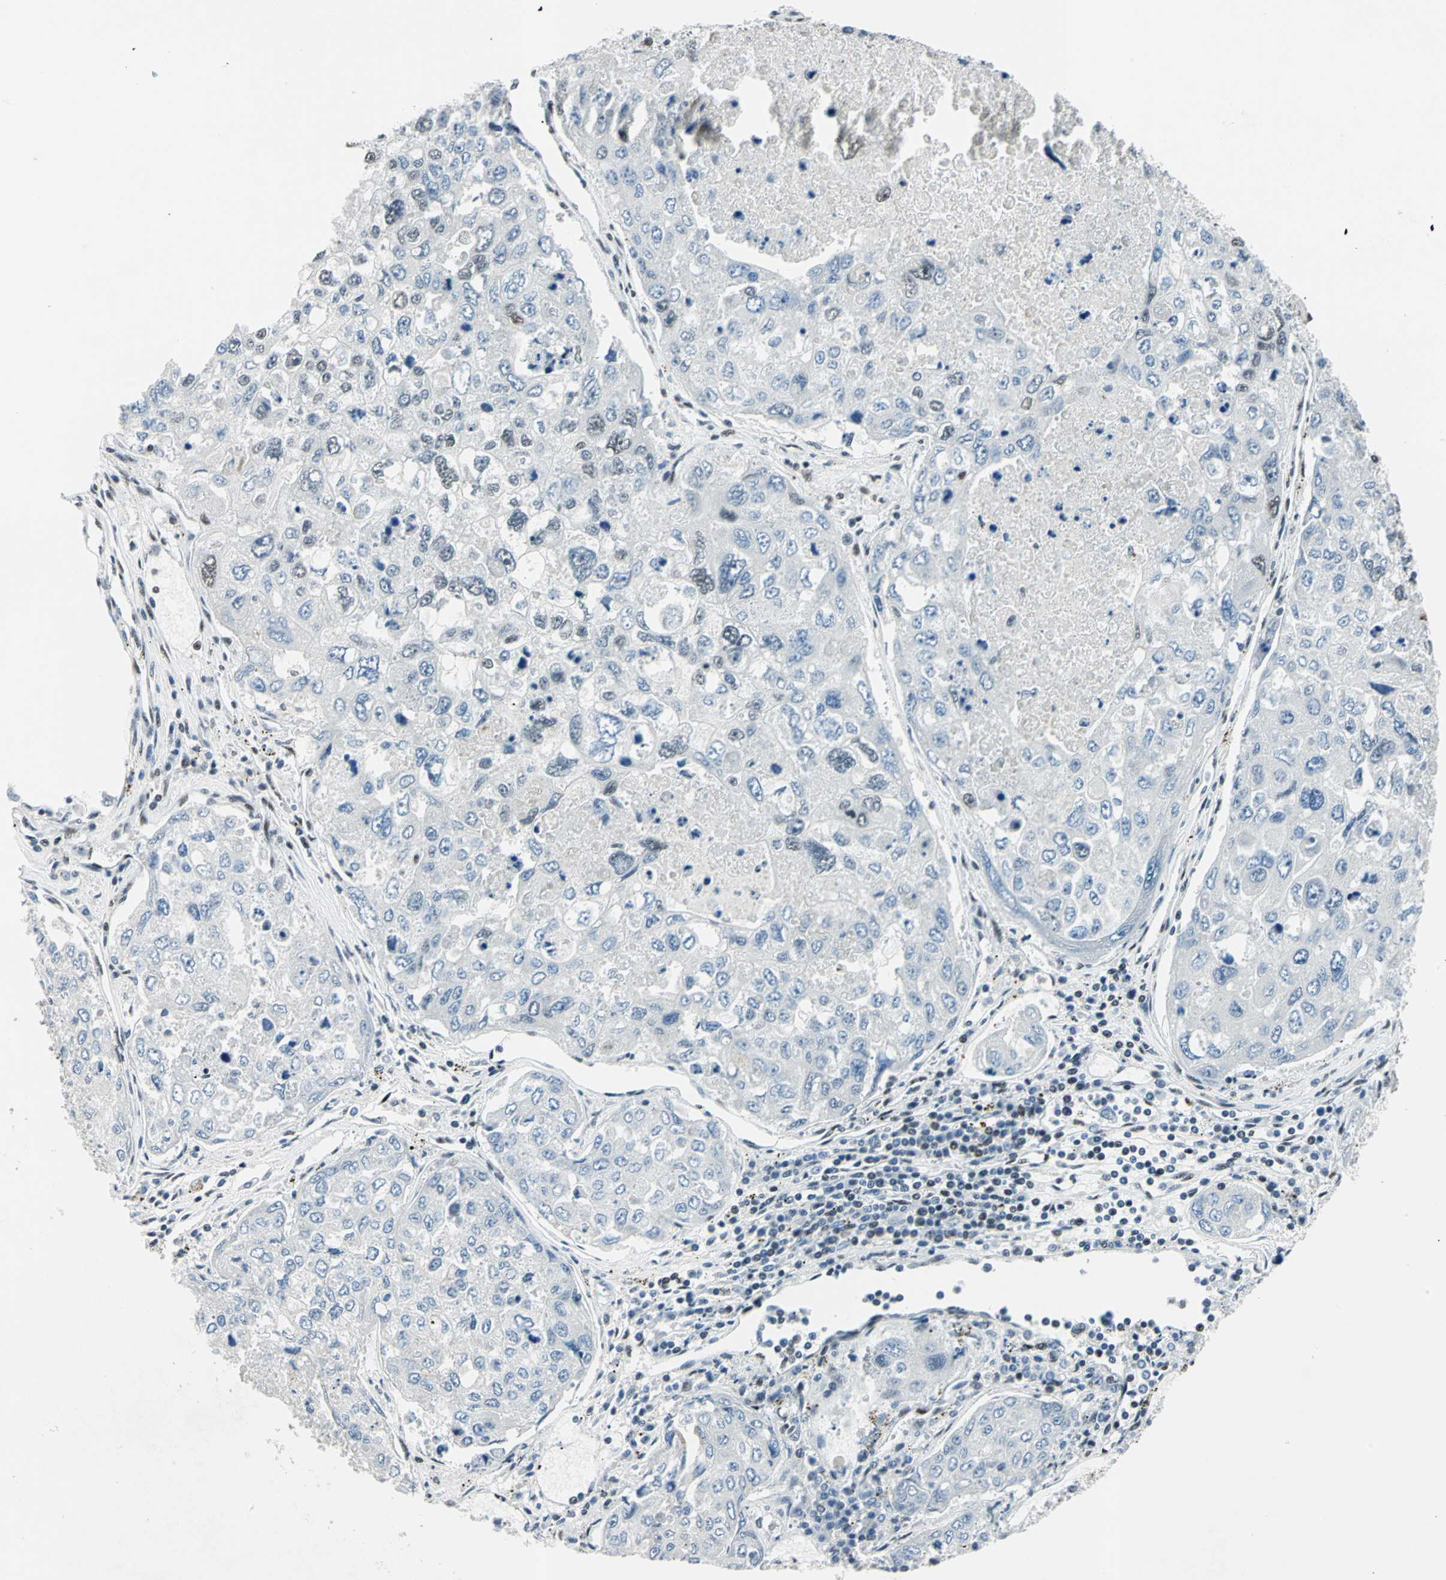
{"staining": {"intensity": "weak", "quantity": "<25%", "location": "nuclear"}, "tissue": "urothelial cancer", "cell_type": "Tumor cells", "image_type": "cancer", "snomed": [{"axis": "morphology", "description": "Urothelial carcinoma, High grade"}, {"axis": "topography", "description": "Lymph node"}, {"axis": "topography", "description": "Urinary bladder"}], "caption": "A high-resolution photomicrograph shows immunohistochemistry staining of urothelial cancer, which shows no significant staining in tumor cells.", "gene": "KAT6B", "patient": {"sex": "male", "age": 51}}